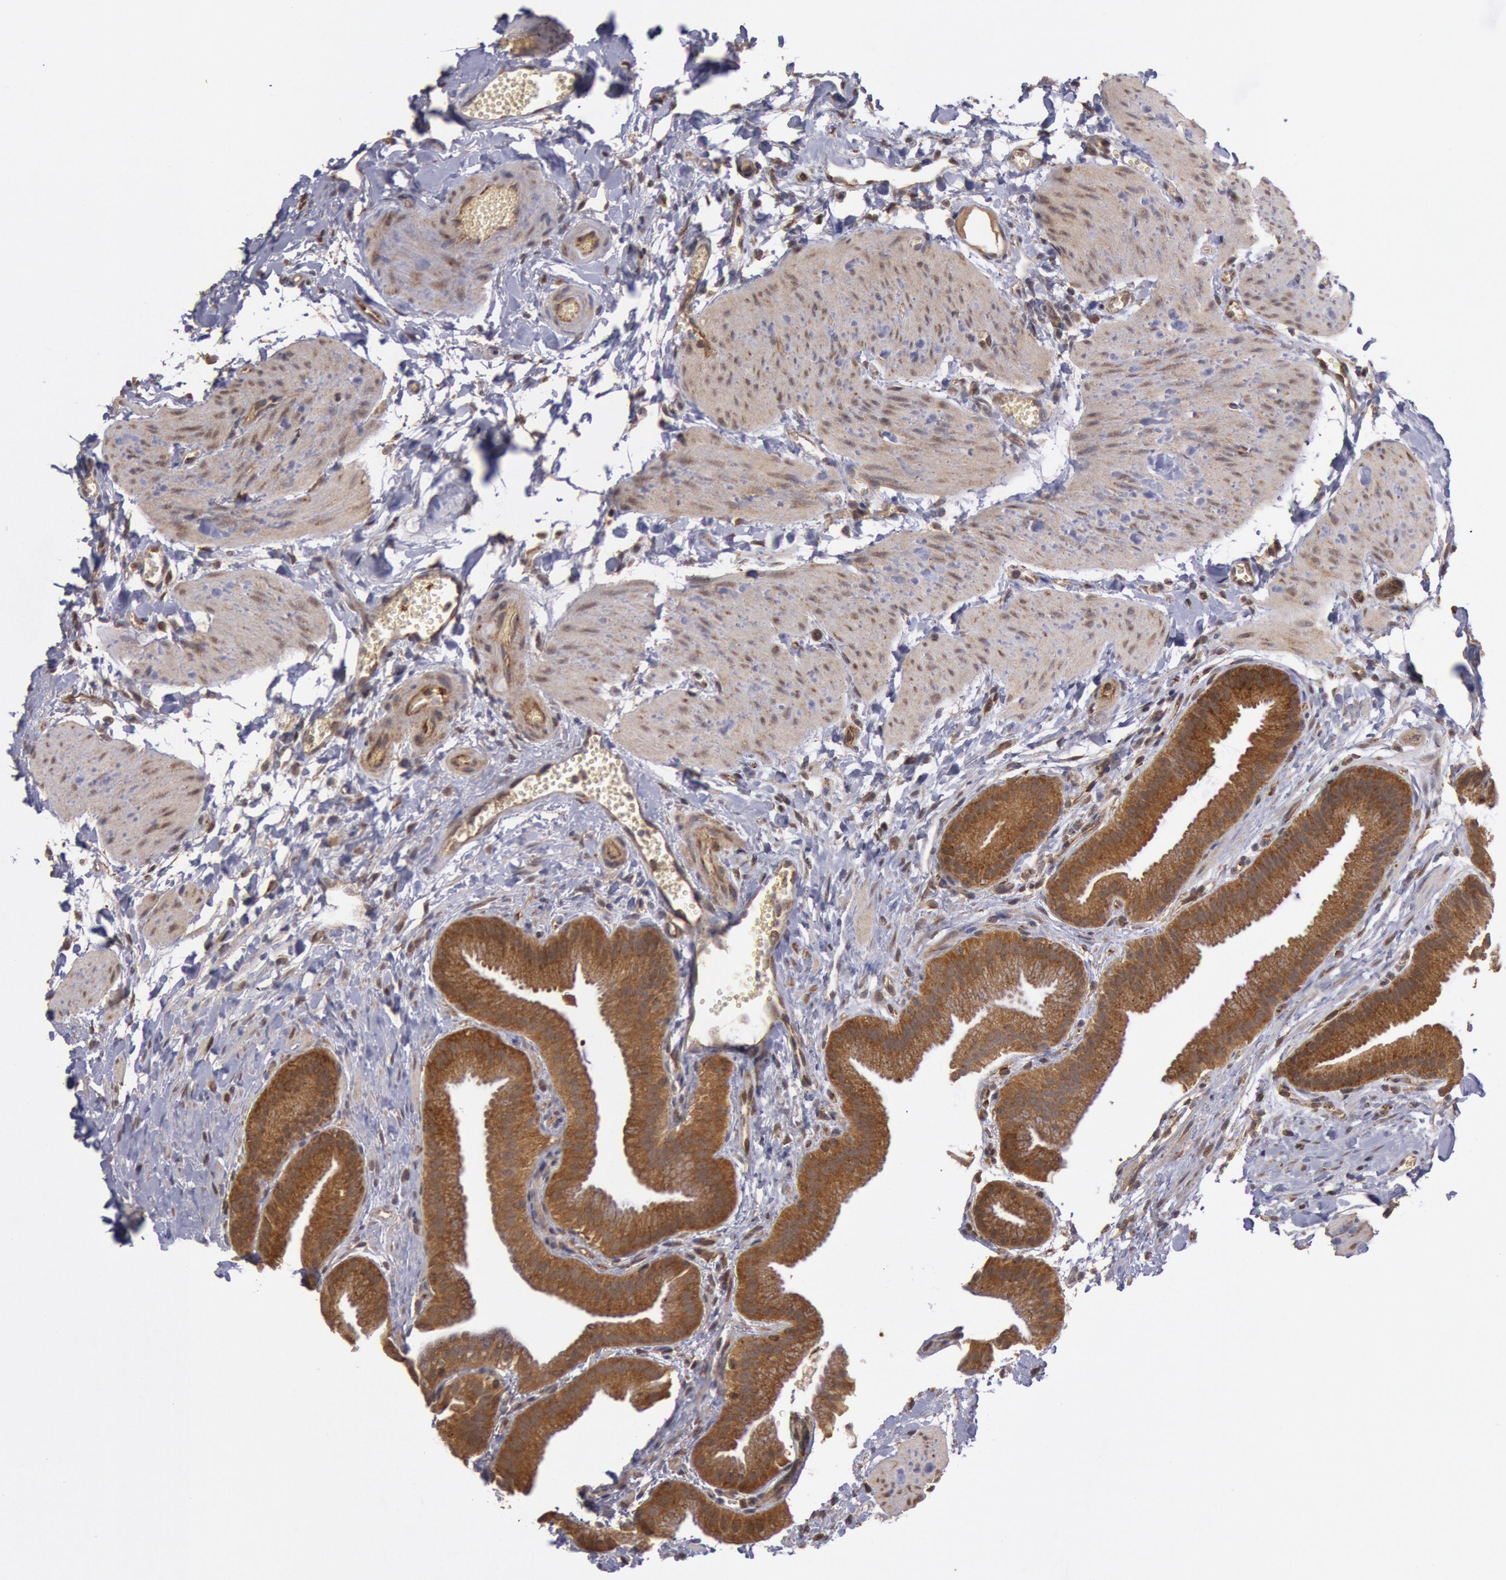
{"staining": {"intensity": "moderate", "quantity": ">75%", "location": "cytoplasmic/membranous"}, "tissue": "gallbladder", "cell_type": "Glandular cells", "image_type": "normal", "snomed": [{"axis": "morphology", "description": "Normal tissue, NOS"}, {"axis": "topography", "description": "Gallbladder"}], "caption": "The image displays staining of normal gallbladder, revealing moderate cytoplasmic/membranous protein staining (brown color) within glandular cells.", "gene": "USP14", "patient": {"sex": "female", "age": 63}}